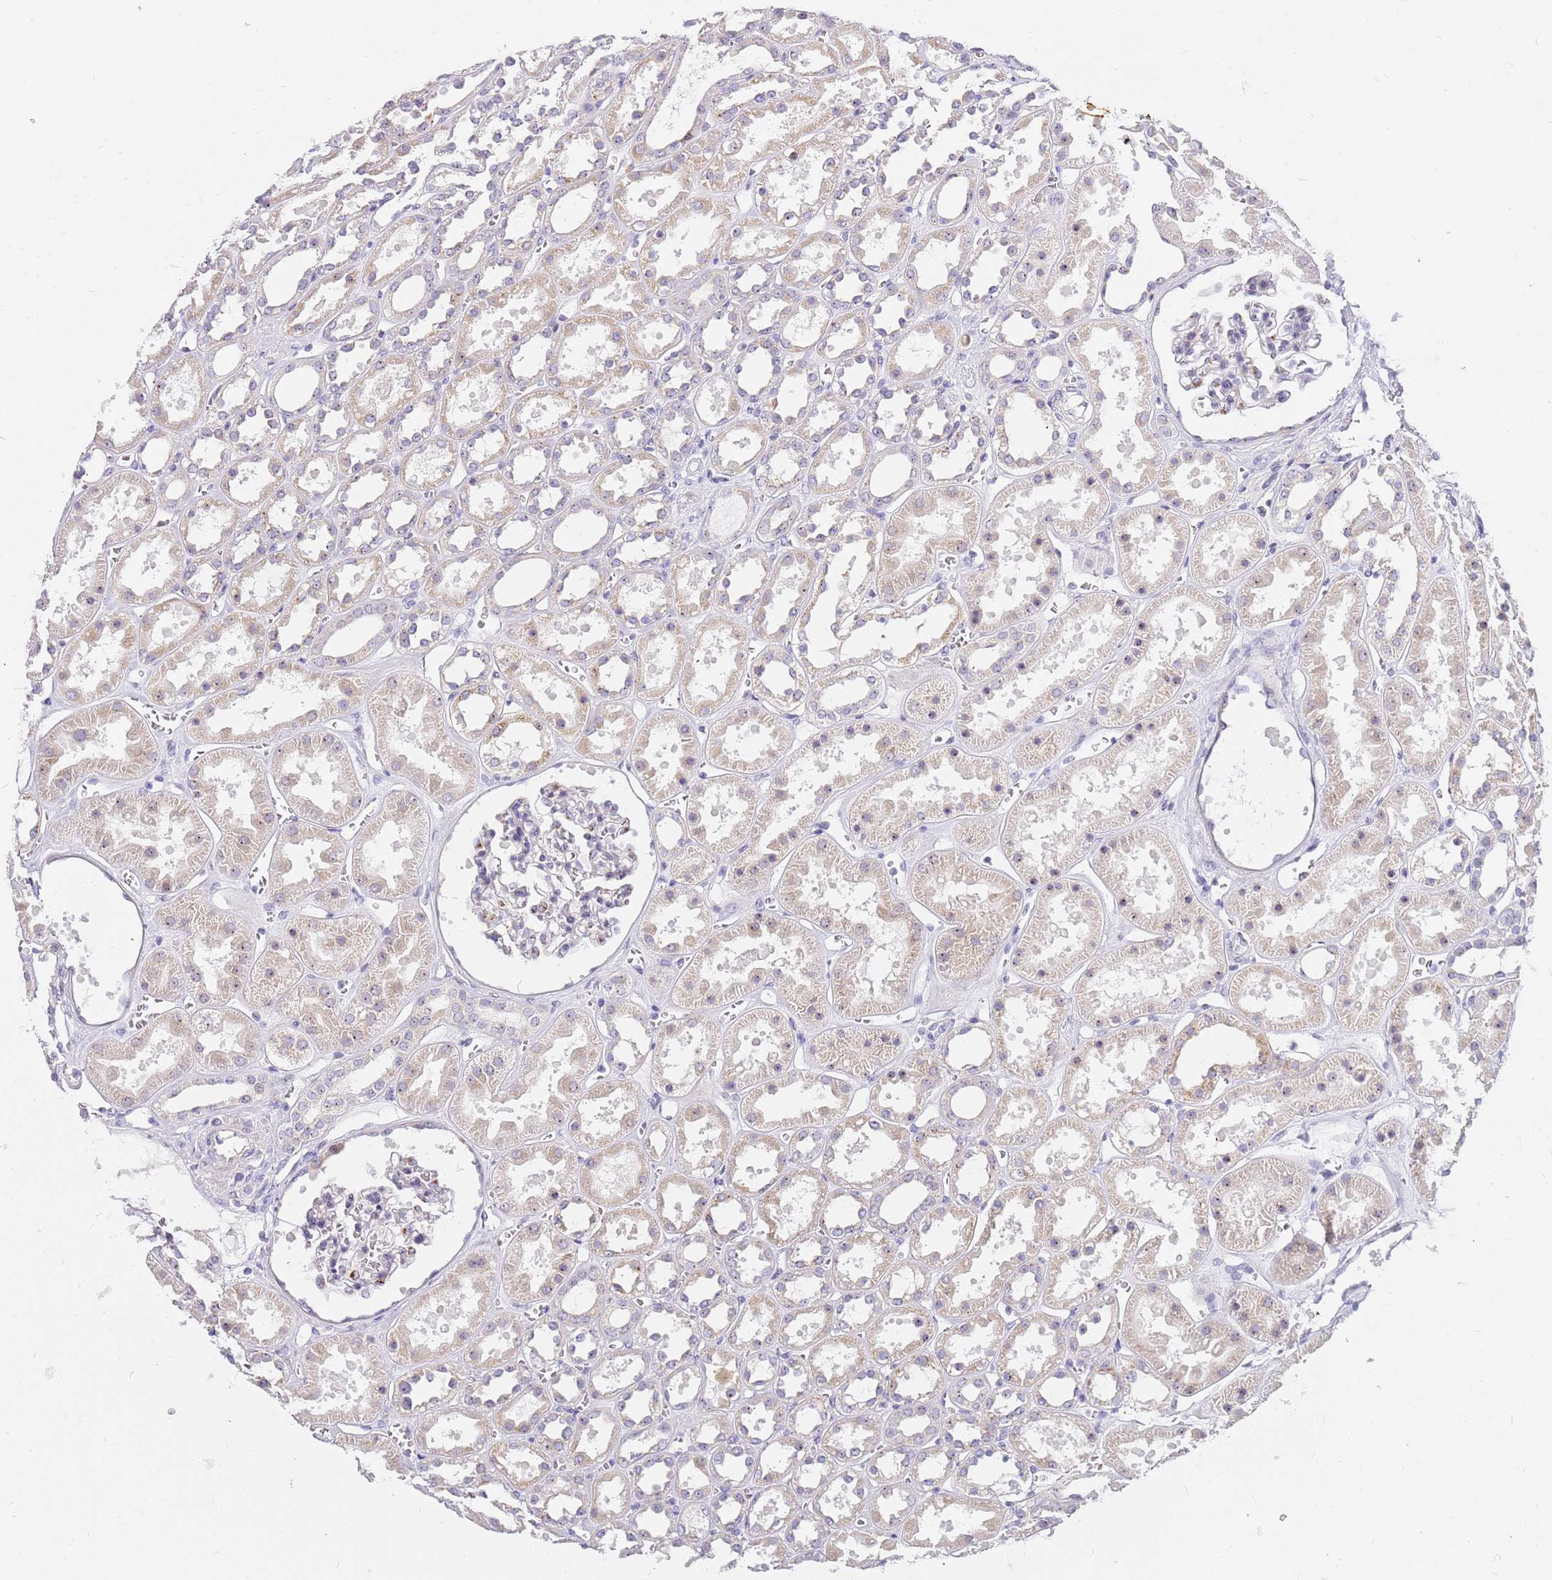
{"staining": {"intensity": "negative", "quantity": "none", "location": "none"}, "tissue": "kidney", "cell_type": "Cells in glomeruli", "image_type": "normal", "snomed": [{"axis": "morphology", "description": "Normal tissue, NOS"}, {"axis": "topography", "description": "Kidney"}], "caption": "Cells in glomeruli are negative for brown protein staining in normal kidney. (DAB (3,3'-diaminobenzidine) IHC, high magnification).", "gene": "DNAJA3", "patient": {"sex": "female", "age": 41}}